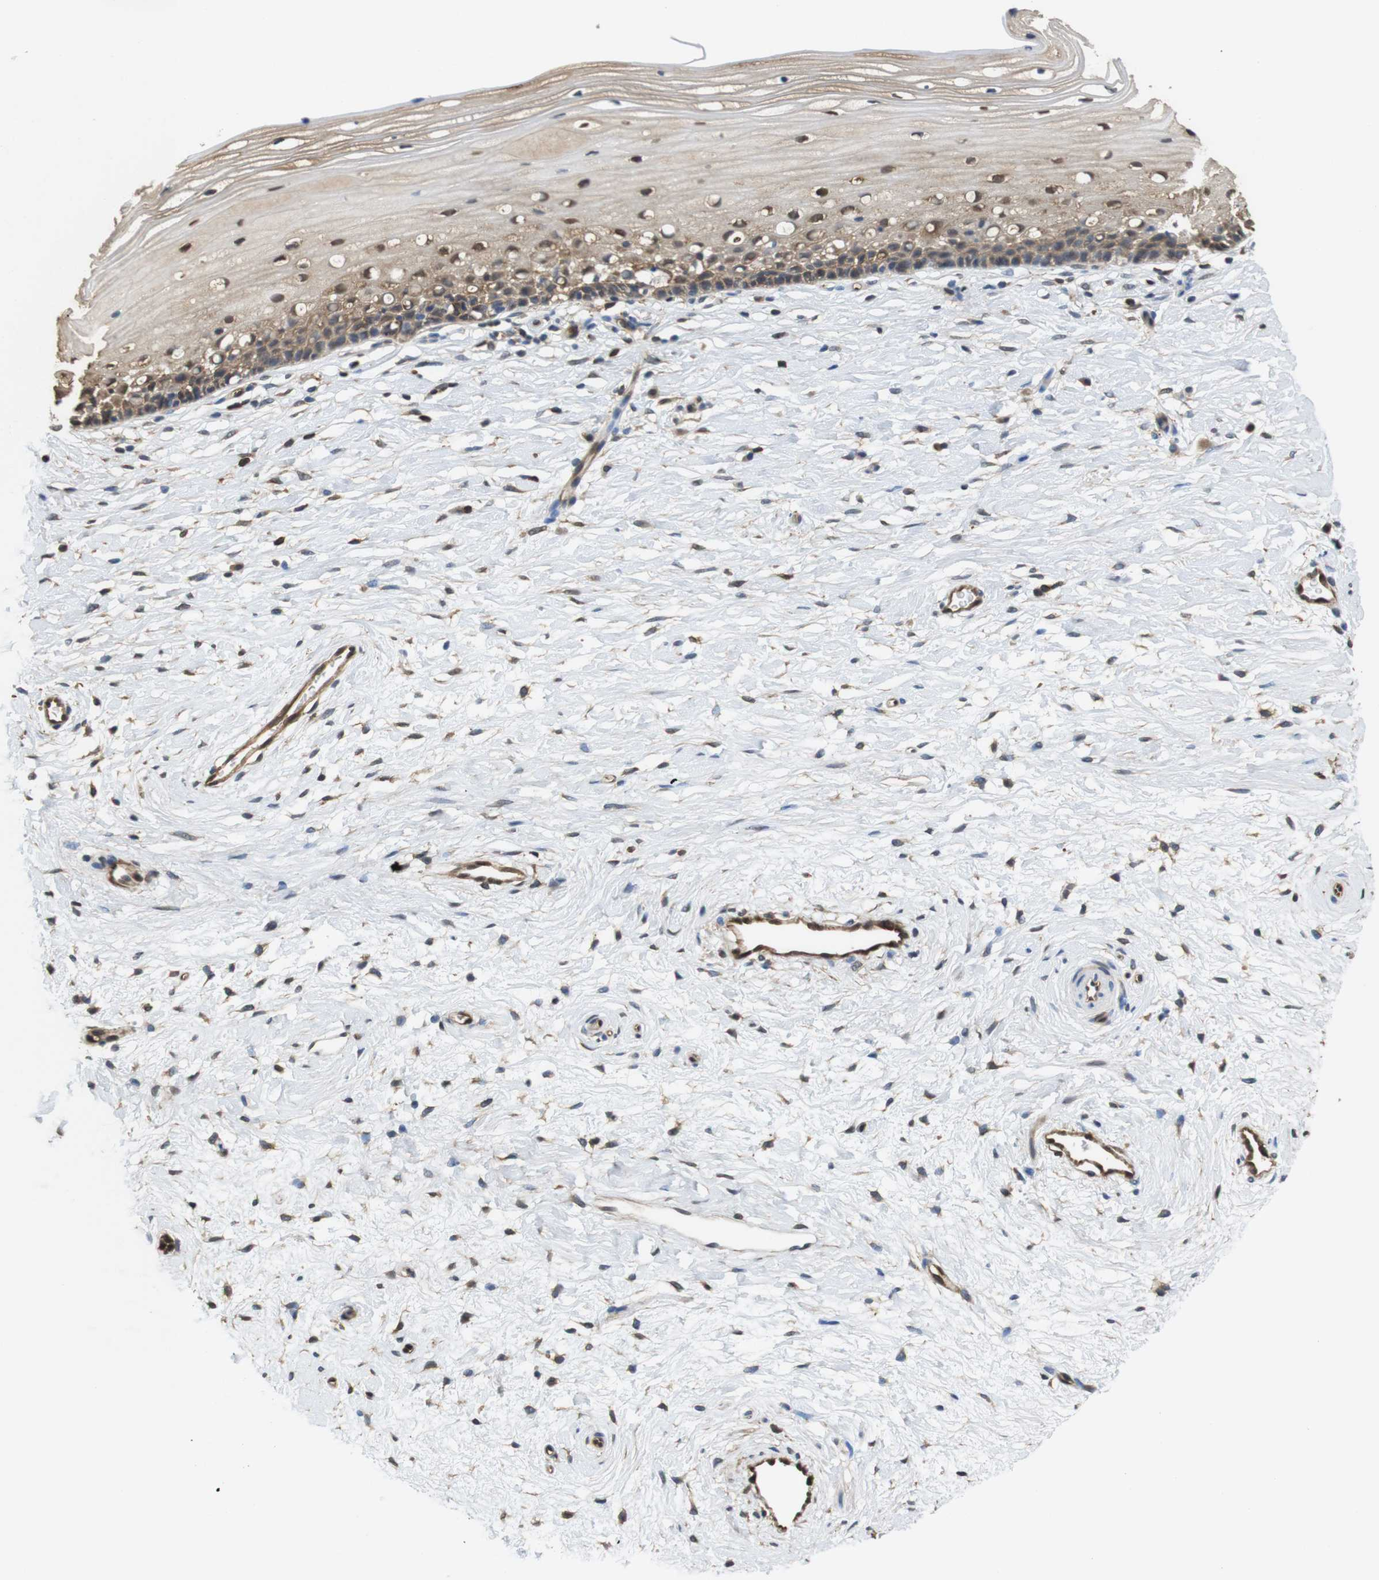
{"staining": {"intensity": "moderate", "quantity": ">75%", "location": "cytoplasmic/membranous"}, "tissue": "cervix", "cell_type": "Glandular cells", "image_type": "normal", "snomed": [{"axis": "morphology", "description": "Normal tissue, NOS"}, {"axis": "topography", "description": "Cervix"}], "caption": "Immunohistochemical staining of benign human cervix demonstrates >75% levels of moderate cytoplasmic/membranous protein expression in about >75% of glandular cells. (DAB = brown stain, brightfield microscopy at high magnification).", "gene": "LDHA", "patient": {"sex": "female", "age": 39}}